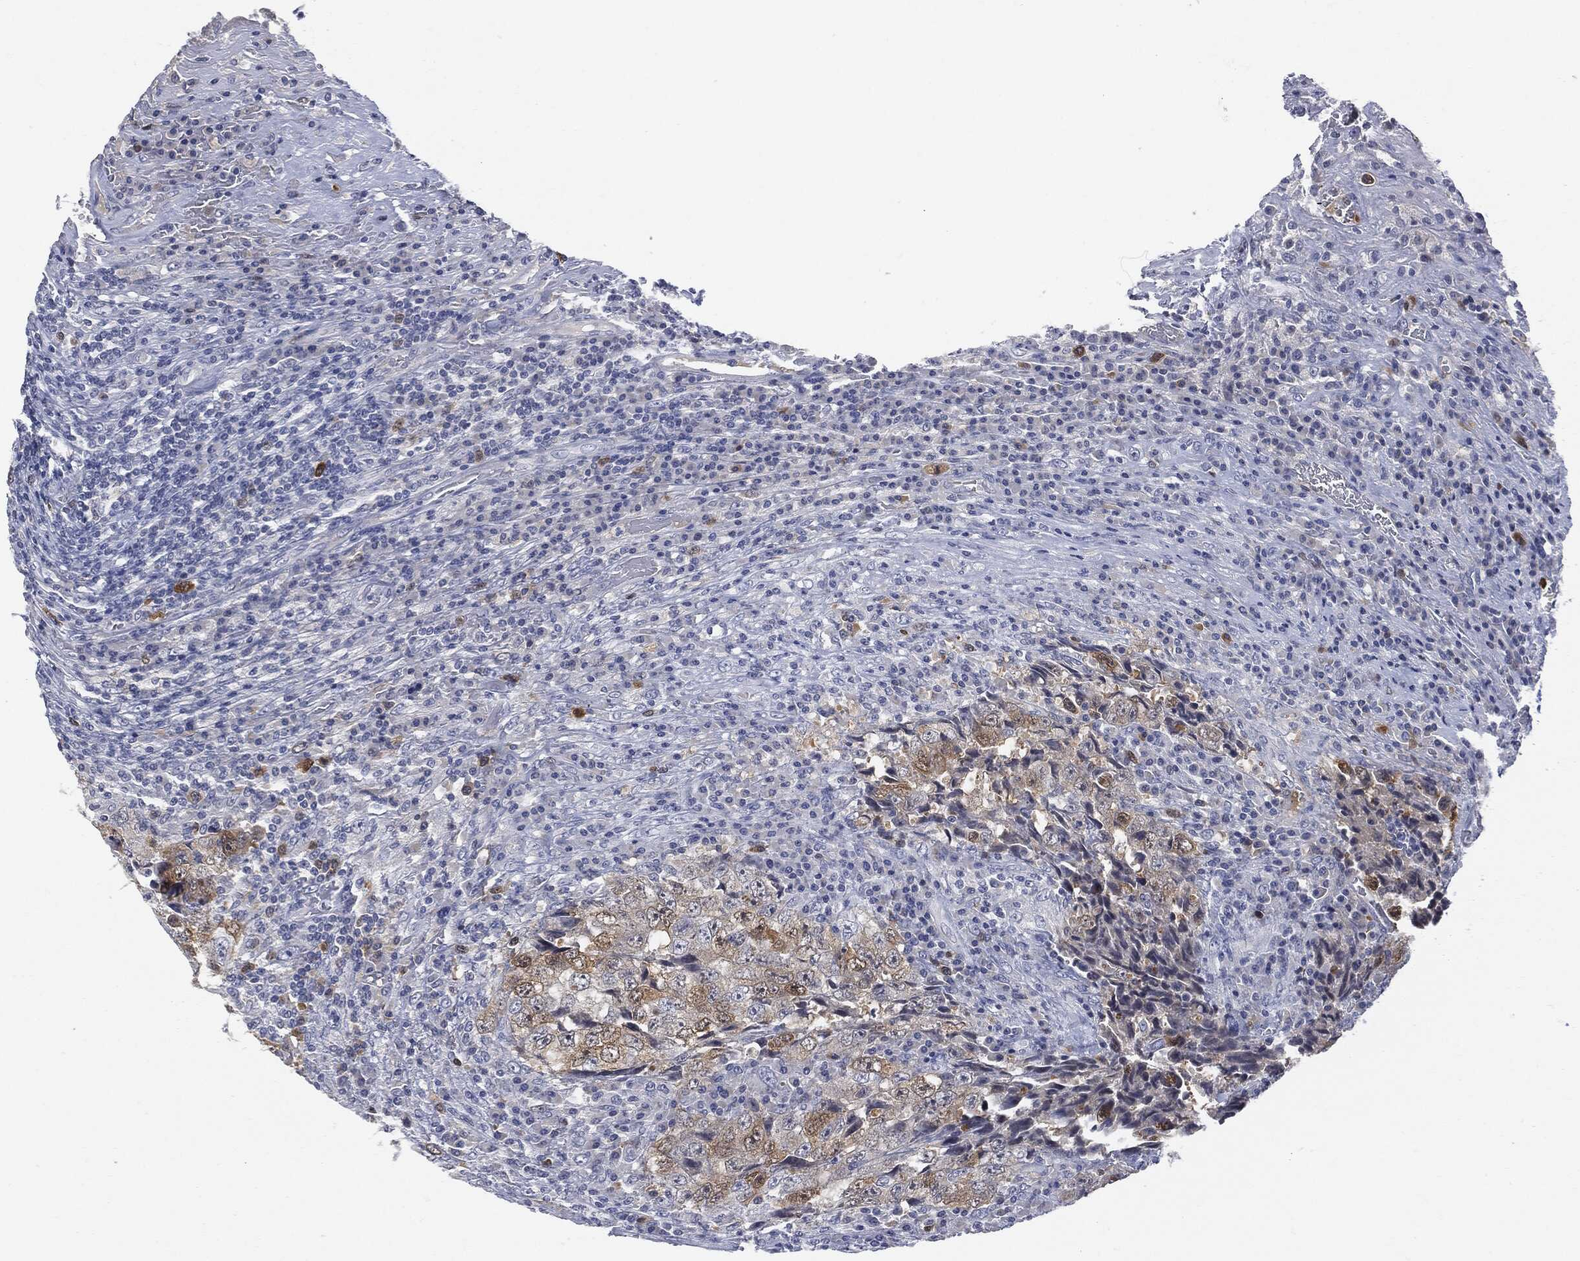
{"staining": {"intensity": "weak", "quantity": "25%-75%", "location": "cytoplasmic/membranous"}, "tissue": "testis cancer", "cell_type": "Tumor cells", "image_type": "cancer", "snomed": [{"axis": "morphology", "description": "Necrosis, NOS"}, {"axis": "morphology", "description": "Carcinoma, Embryonal, NOS"}, {"axis": "topography", "description": "Testis"}], "caption": "Embryonal carcinoma (testis) stained for a protein (brown) demonstrates weak cytoplasmic/membranous positive staining in about 25%-75% of tumor cells.", "gene": "UBE2C", "patient": {"sex": "male", "age": 19}}